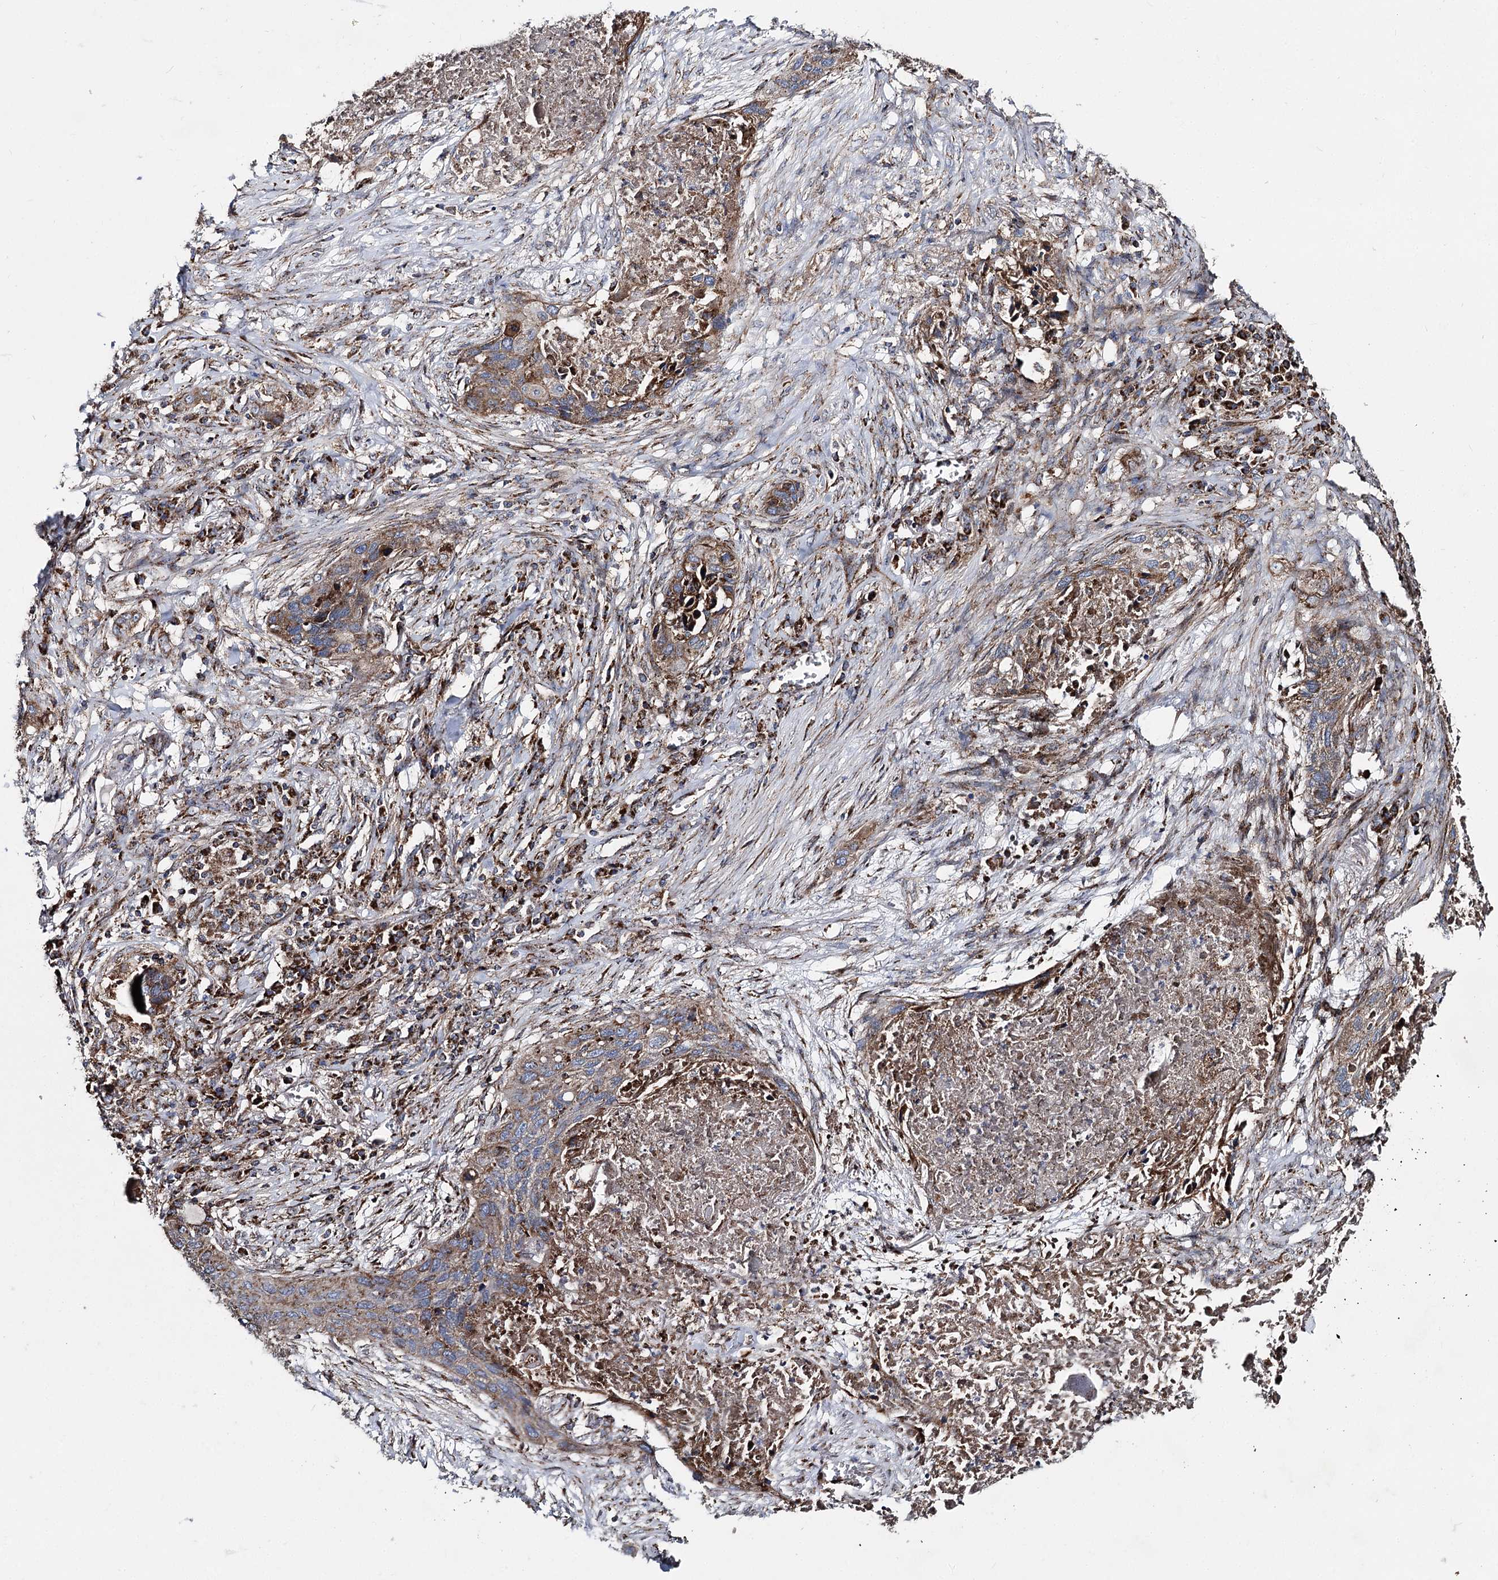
{"staining": {"intensity": "weak", "quantity": "25%-75%", "location": "cytoplasmic/membranous"}, "tissue": "lung cancer", "cell_type": "Tumor cells", "image_type": "cancer", "snomed": [{"axis": "morphology", "description": "Squamous cell carcinoma, NOS"}, {"axis": "topography", "description": "Lung"}], "caption": "Lung squamous cell carcinoma stained with a brown dye exhibits weak cytoplasmic/membranous positive positivity in approximately 25%-75% of tumor cells.", "gene": "MSANTD2", "patient": {"sex": "female", "age": 63}}